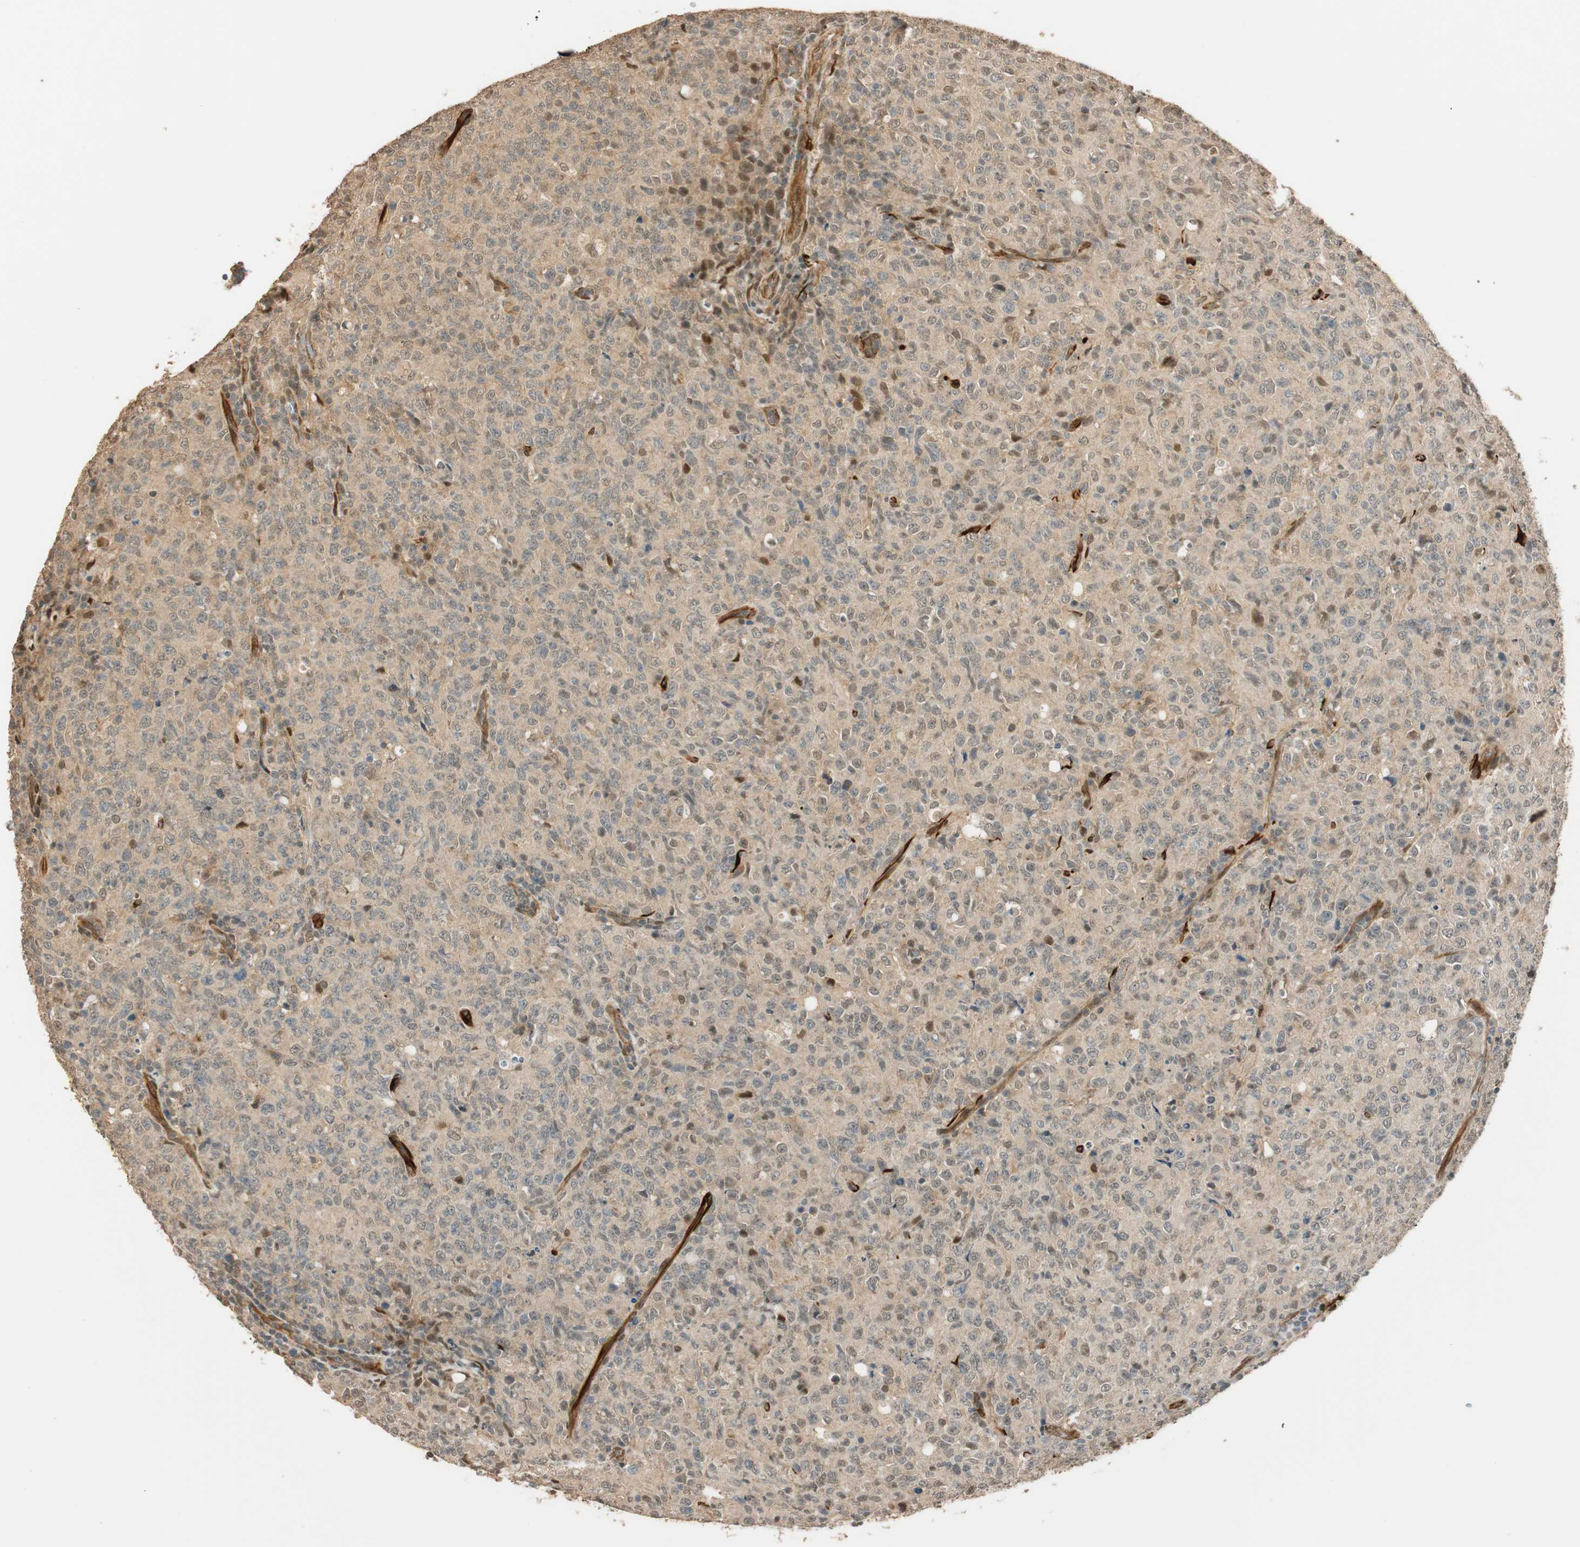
{"staining": {"intensity": "weak", "quantity": "<25%", "location": "nuclear"}, "tissue": "lymphoma", "cell_type": "Tumor cells", "image_type": "cancer", "snomed": [{"axis": "morphology", "description": "Malignant lymphoma, non-Hodgkin's type, High grade"}, {"axis": "topography", "description": "Tonsil"}], "caption": "Protein analysis of lymphoma exhibits no significant expression in tumor cells. (DAB immunohistochemistry with hematoxylin counter stain).", "gene": "NES", "patient": {"sex": "female", "age": 36}}